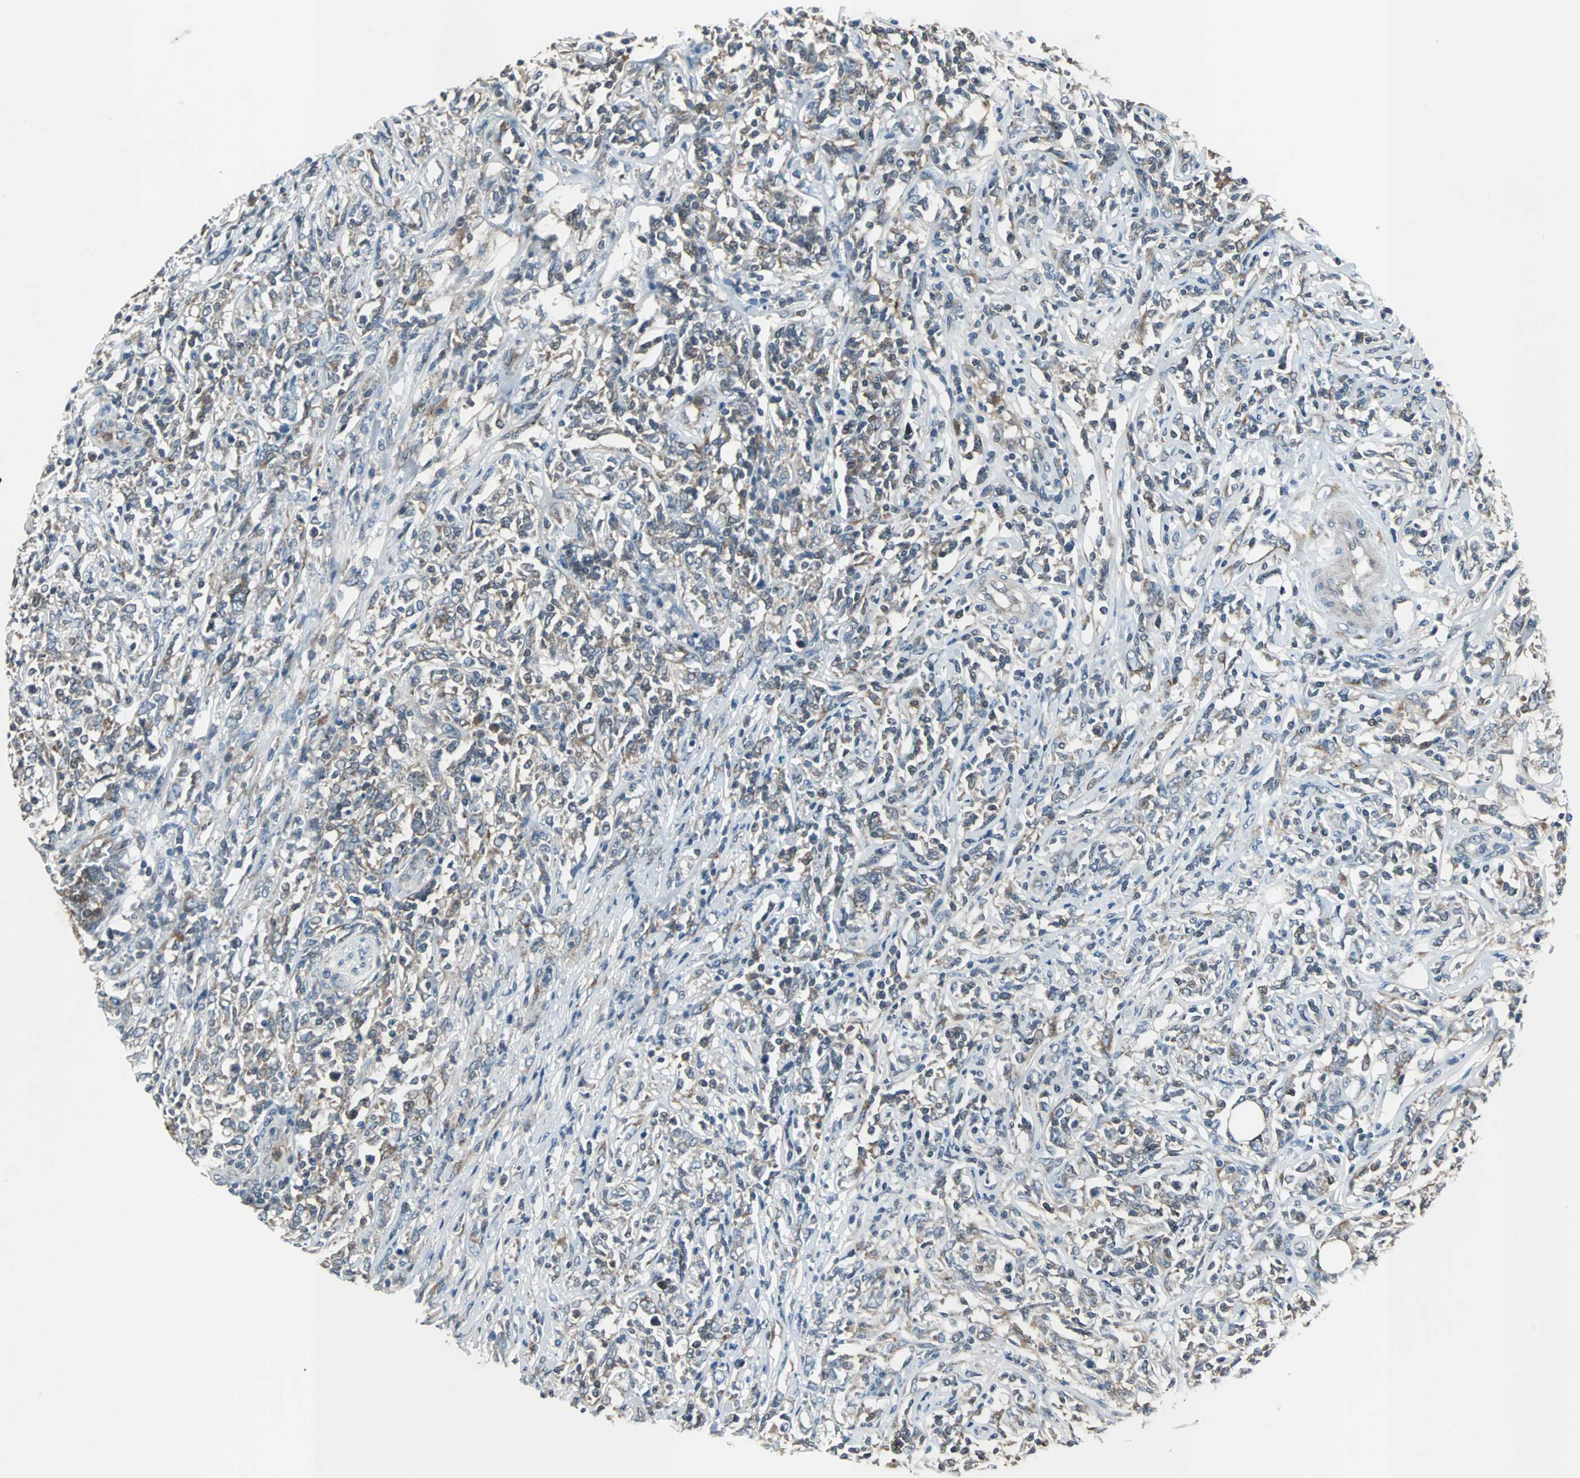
{"staining": {"intensity": "weak", "quantity": "<25%", "location": "cytoplasmic/membranous"}, "tissue": "lymphoma", "cell_type": "Tumor cells", "image_type": "cancer", "snomed": [{"axis": "morphology", "description": "Malignant lymphoma, non-Hodgkin's type, High grade"}, {"axis": "topography", "description": "Lymph node"}], "caption": "Tumor cells show no significant protein staining in lymphoma.", "gene": "SOS1", "patient": {"sex": "female", "age": 84}}